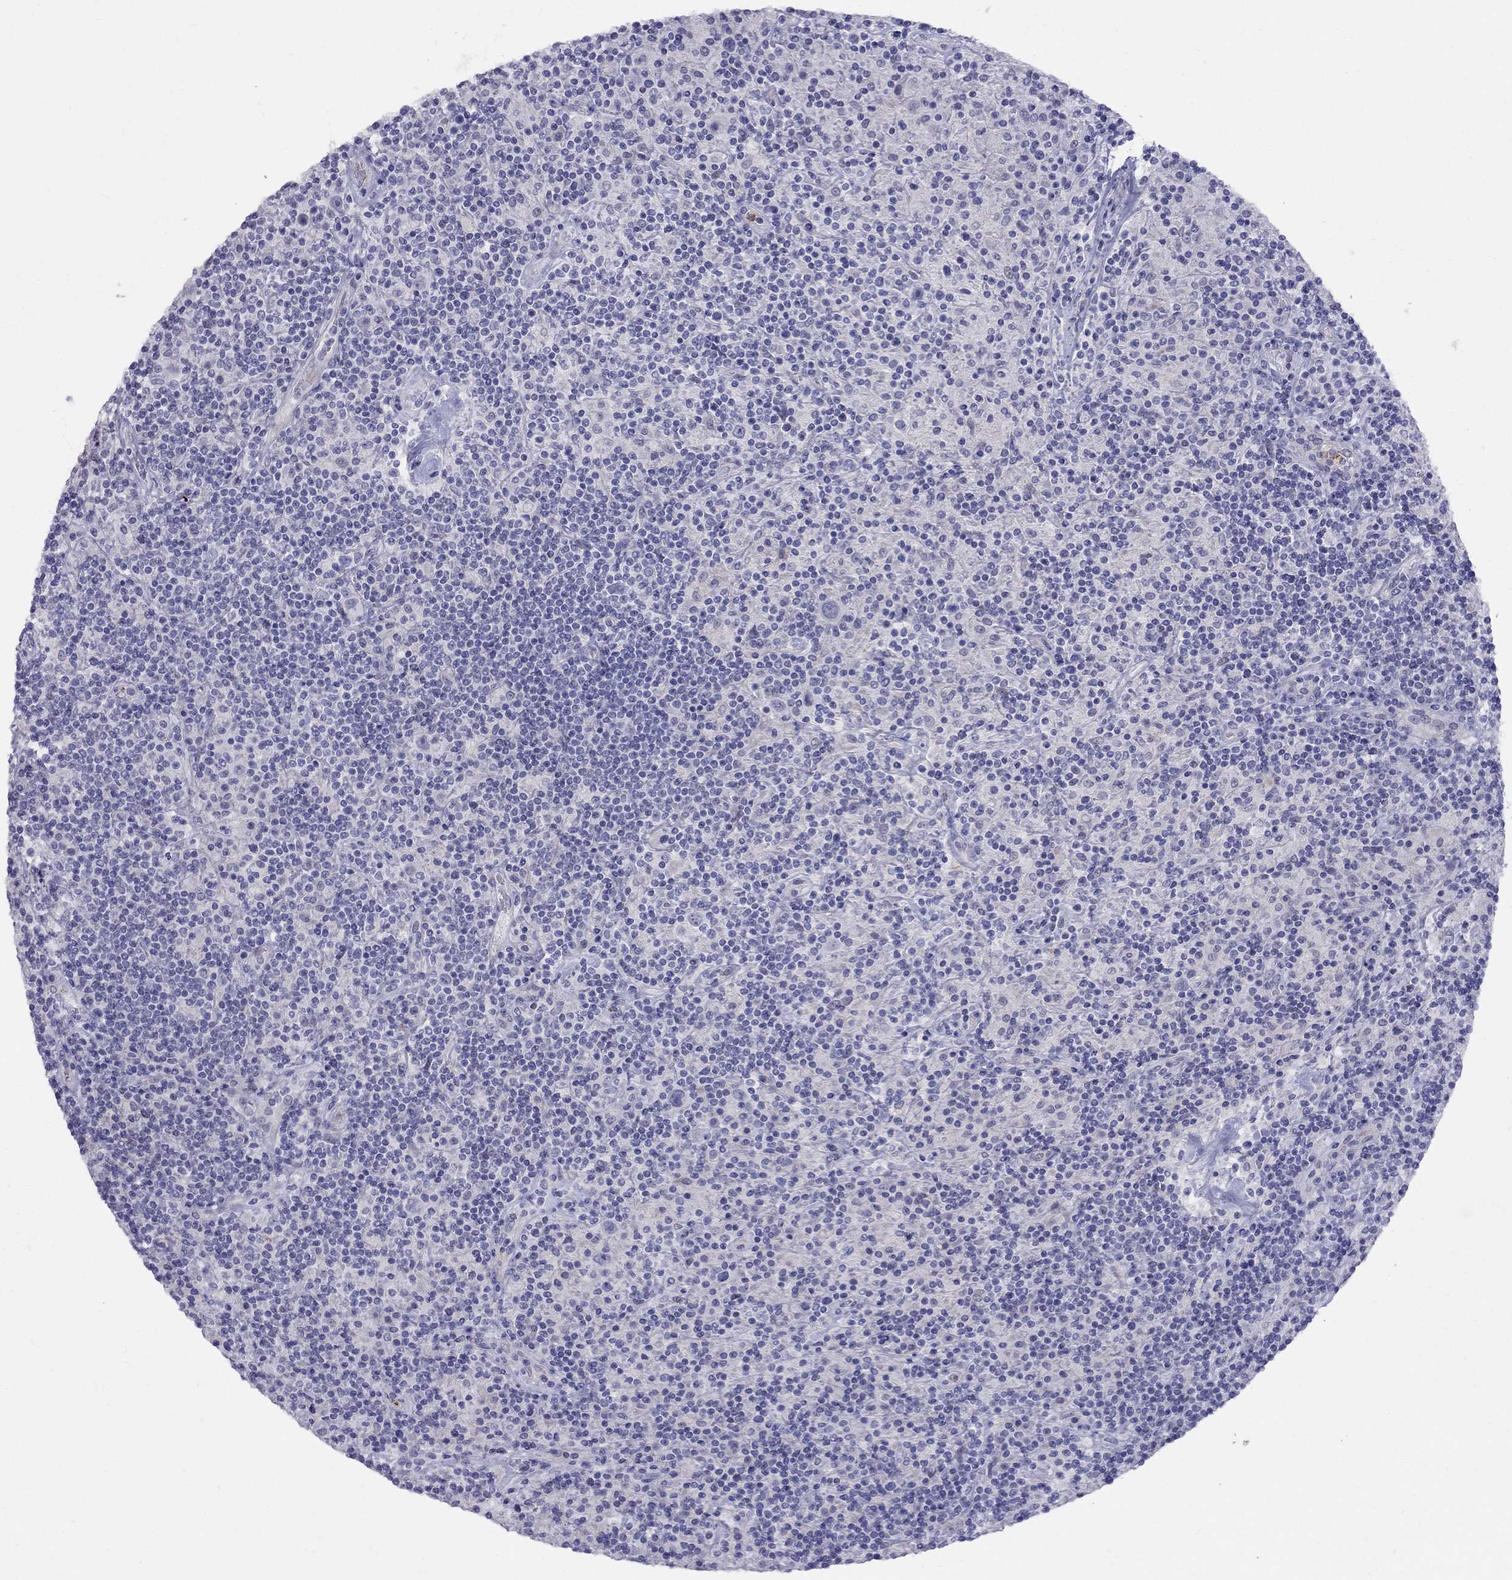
{"staining": {"intensity": "negative", "quantity": "none", "location": "none"}, "tissue": "lymphoma", "cell_type": "Tumor cells", "image_type": "cancer", "snomed": [{"axis": "morphology", "description": "Hodgkin's disease, NOS"}, {"axis": "topography", "description": "Lymph node"}], "caption": "This is an IHC micrograph of human lymphoma. There is no staining in tumor cells.", "gene": "SPINT4", "patient": {"sex": "male", "age": 70}}